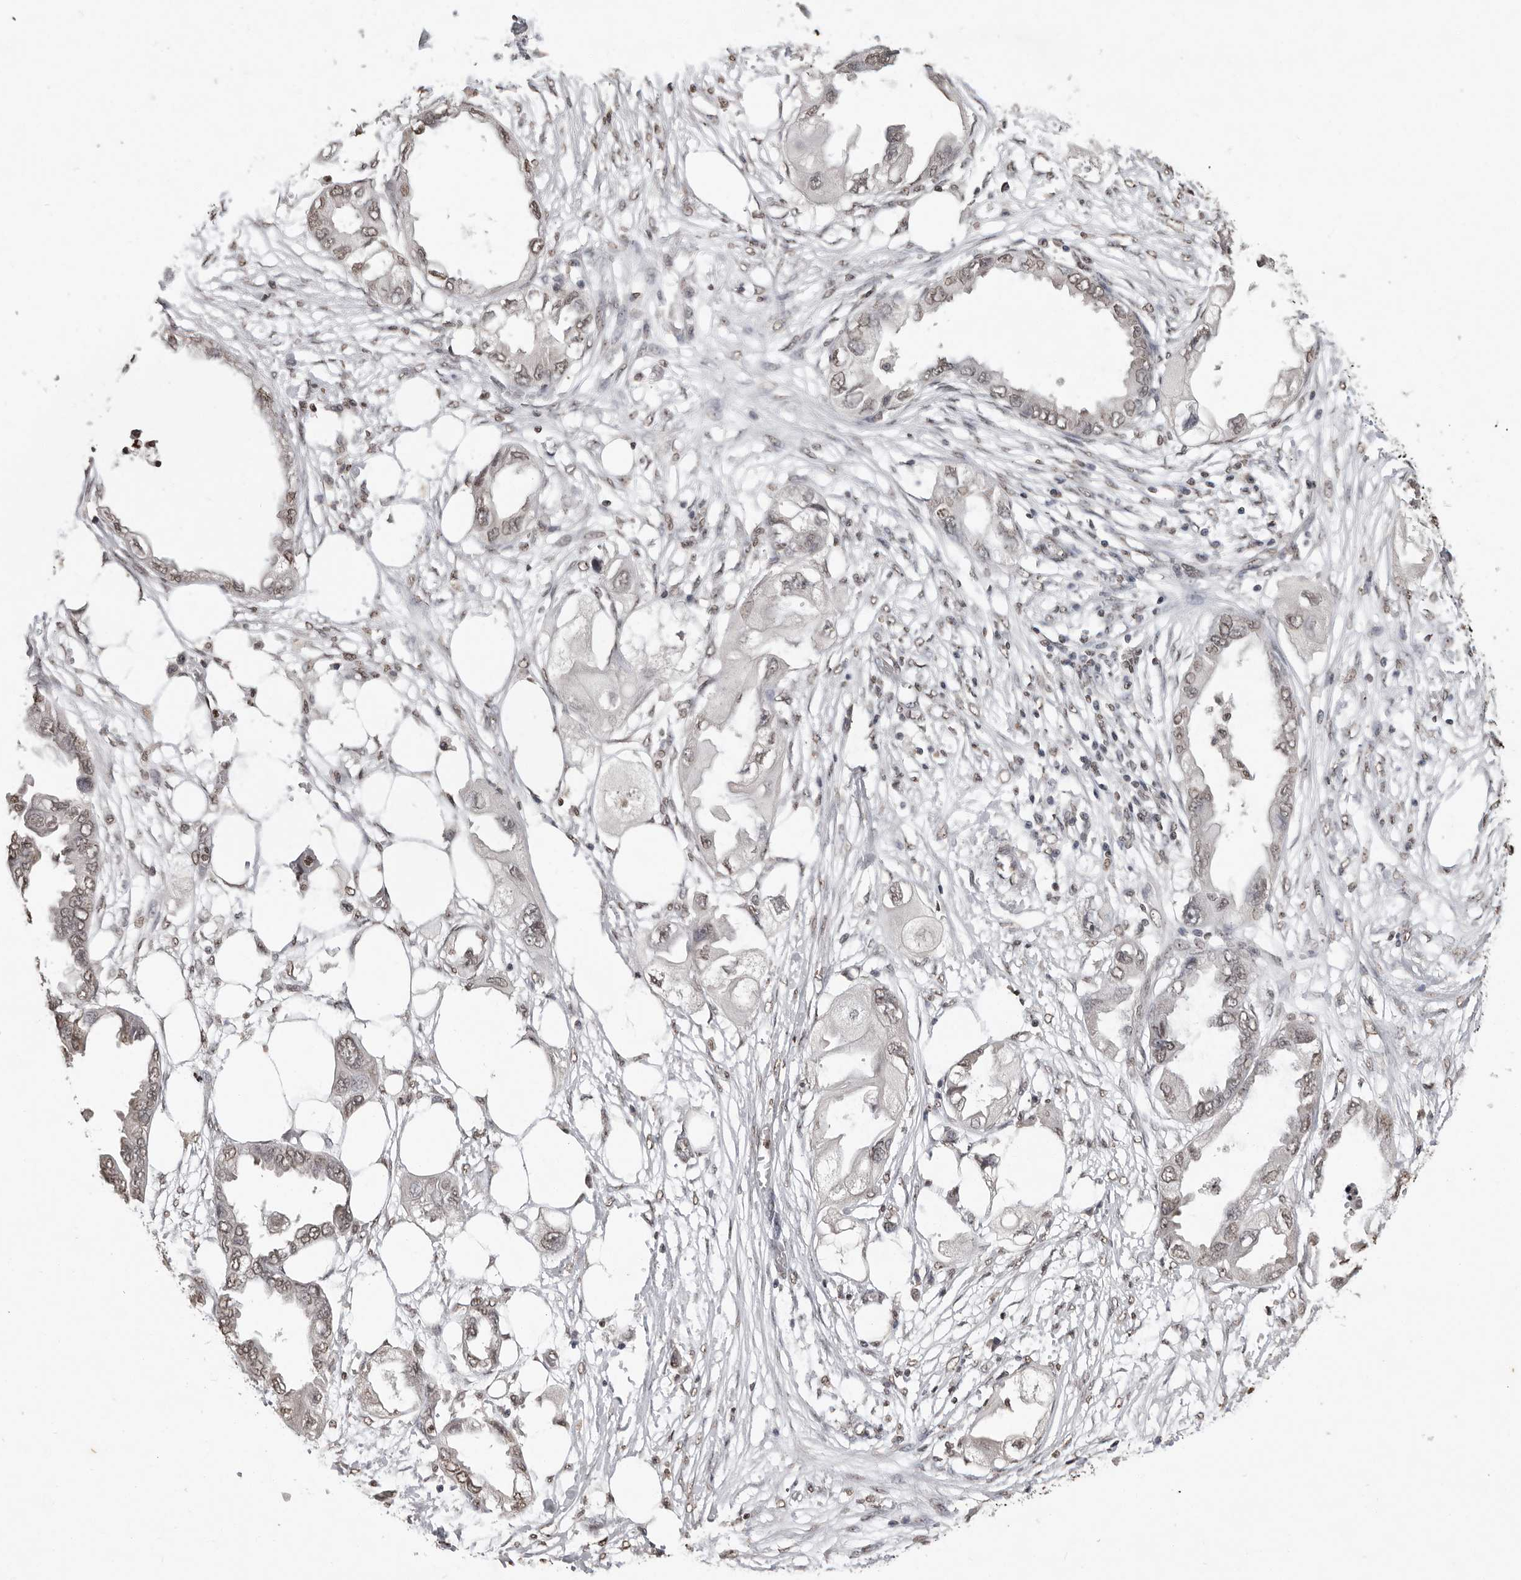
{"staining": {"intensity": "weak", "quantity": "<25%", "location": "nuclear"}, "tissue": "endometrial cancer", "cell_type": "Tumor cells", "image_type": "cancer", "snomed": [{"axis": "morphology", "description": "Adenocarcinoma, NOS"}, {"axis": "morphology", "description": "Adenocarcinoma, metastatic, NOS"}, {"axis": "topography", "description": "Adipose tissue"}, {"axis": "topography", "description": "Endometrium"}], "caption": "DAB (3,3'-diaminobenzidine) immunohistochemical staining of endometrial cancer exhibits no significant staining in tumor cells.", "gene": "WDR45", "patient": {"sex": "female", "age": 67}}